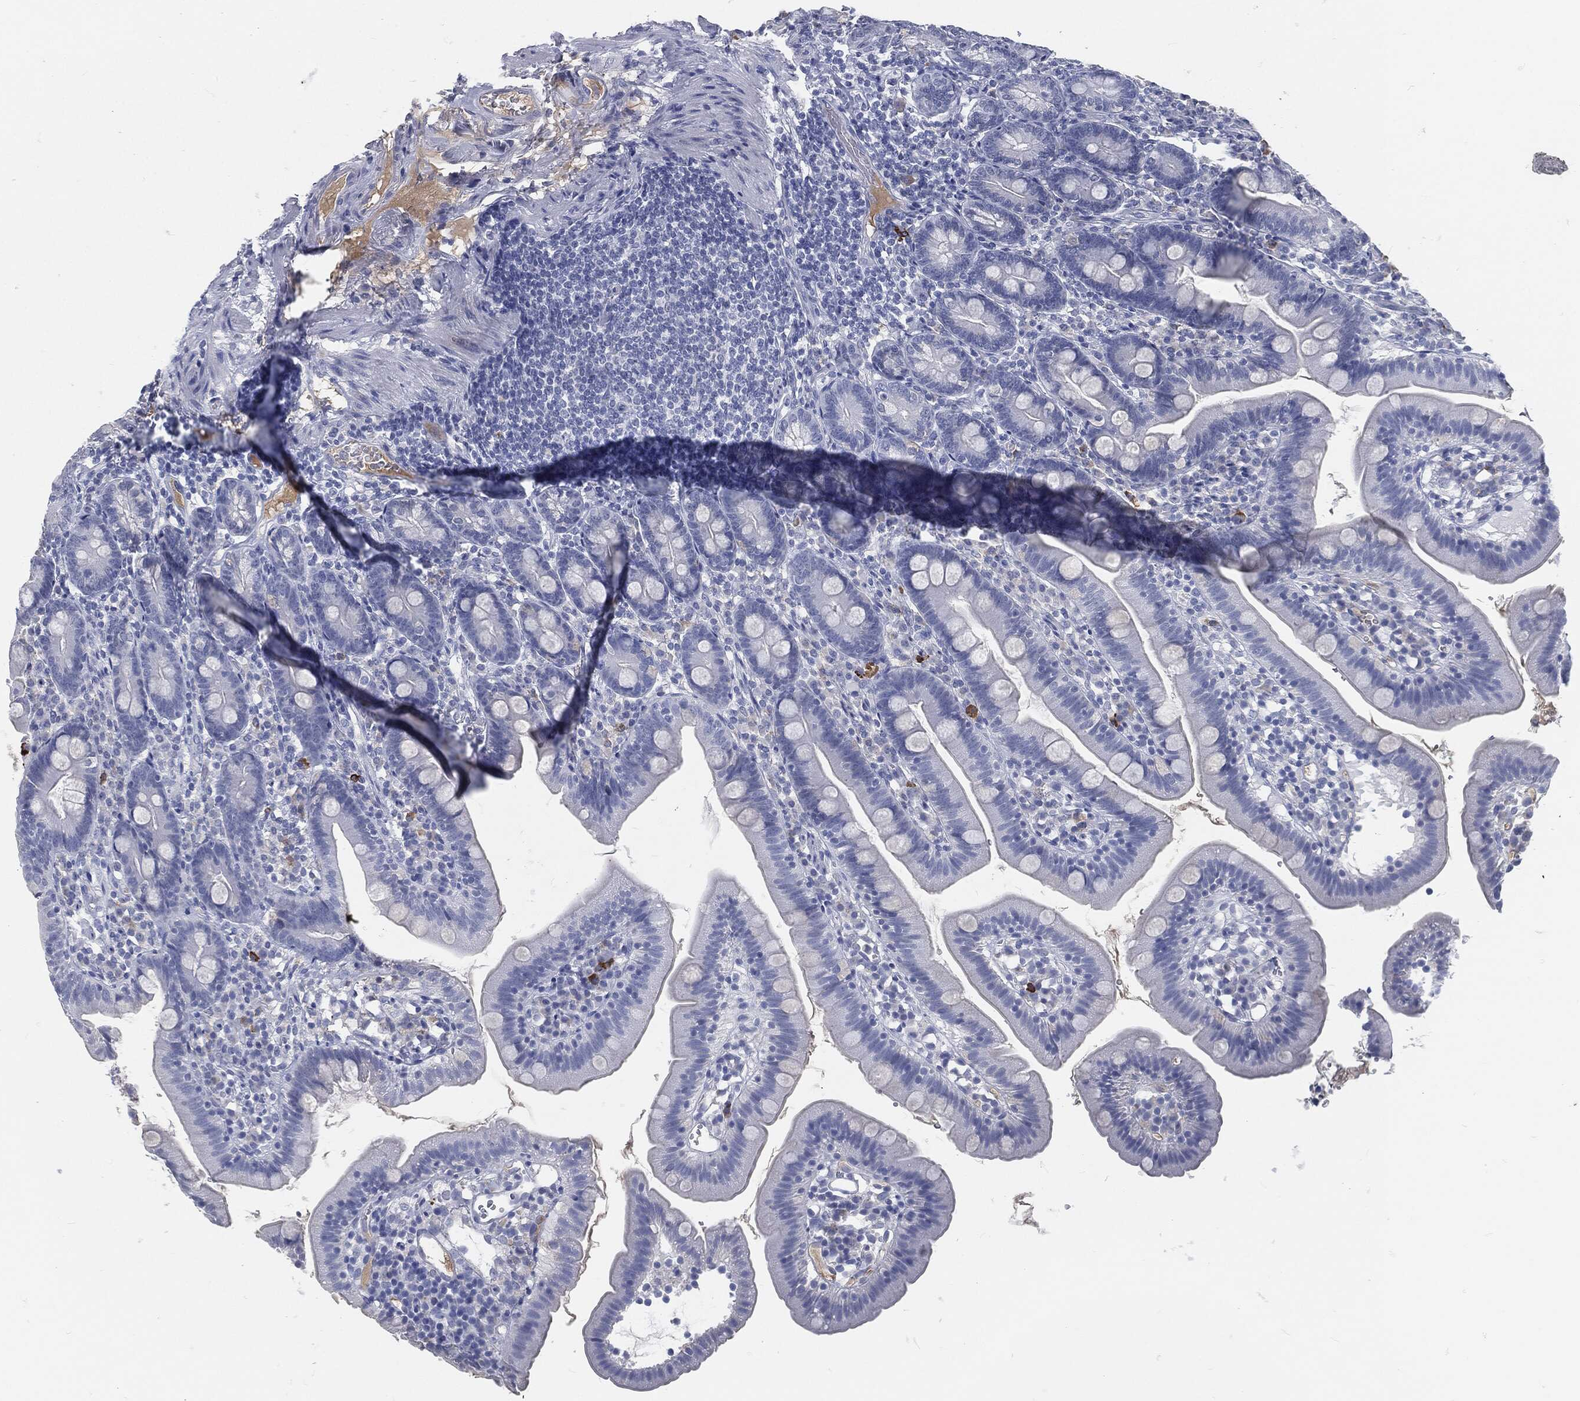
{"staining": {"intensity": "negative", "quantity": "none", "location": "none"}, "tissue": "duodenum", "cell_type": "Glandular cells", "image_type": "normal", "snomed": [{"axis": "morphology", "description": "Normal tissue, NOS"}, {"axis": "topography", "description": "Duodenum"}], "caption": "DAB (3,3'-diaminobenzidine) immunohistochemical staining of normal duodenum displays no significant expression in glandular cells.", "gene": "MST1", "patient": {"sex": "female", "age": 67}}